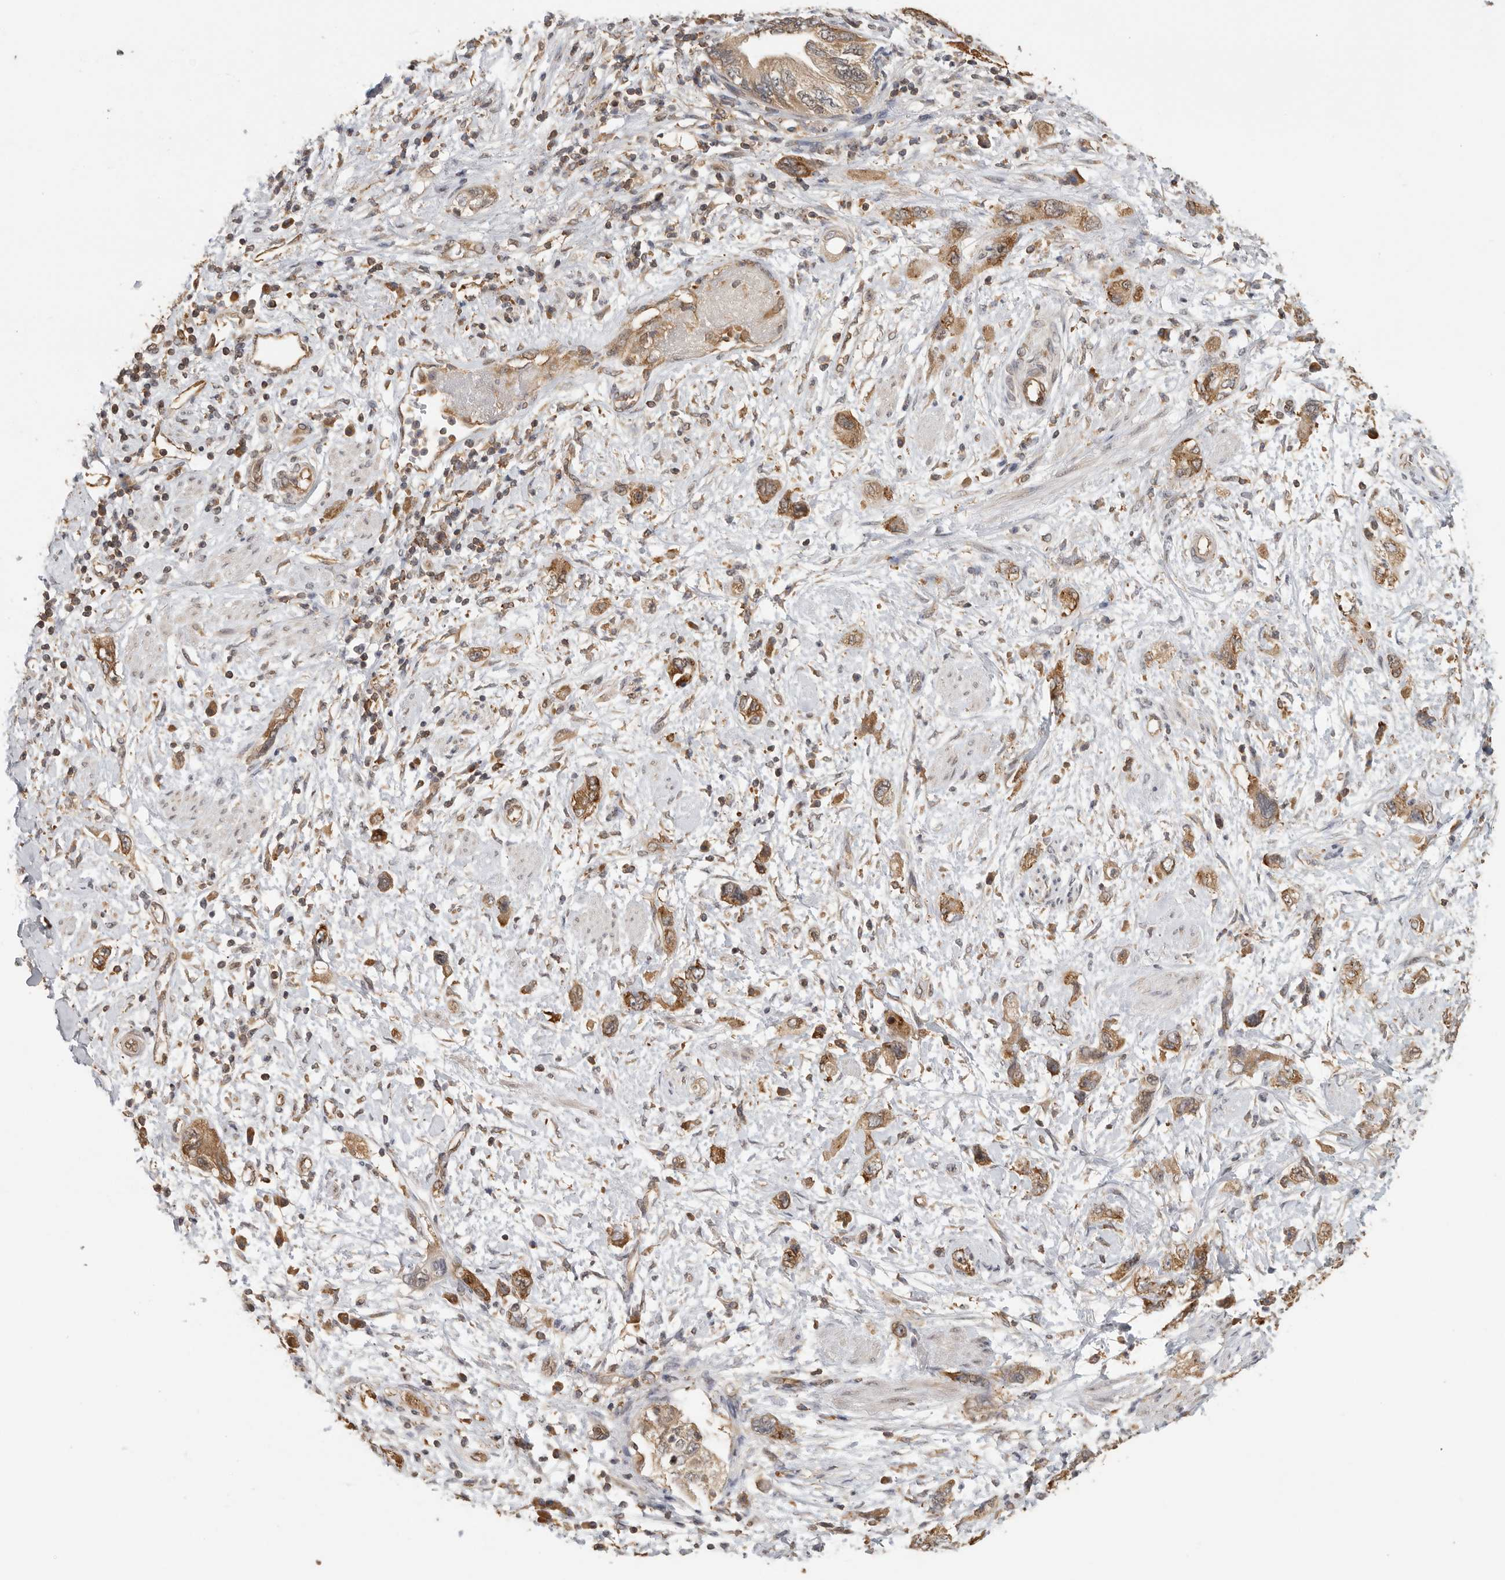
{"staining": {"intensity": "moderate", "quantity": ">75%", "location": "cytoplasmic/membranous"}, "tissue": "pancreatic cancer", "cell_type": "Tumor cells", "image_type": "cancer", "snomed": [{"axis": "morphology", "description": "Adenocarcinoma, NOS"}, {"axis": "topography", "description": "Pancreas"}], "caption": "Protein expression analysis of human pancreatic adenocarcinoma reveals moderate cytoplasmic/membranous expression in approximately >75% of tumor cells. (DAB (3,3'-diaminobenzidine) IHC, brown staining for protein, blue staining for nuclei).", "gene": "CCT8", "patient": {"sex": "female", "age": 73}}